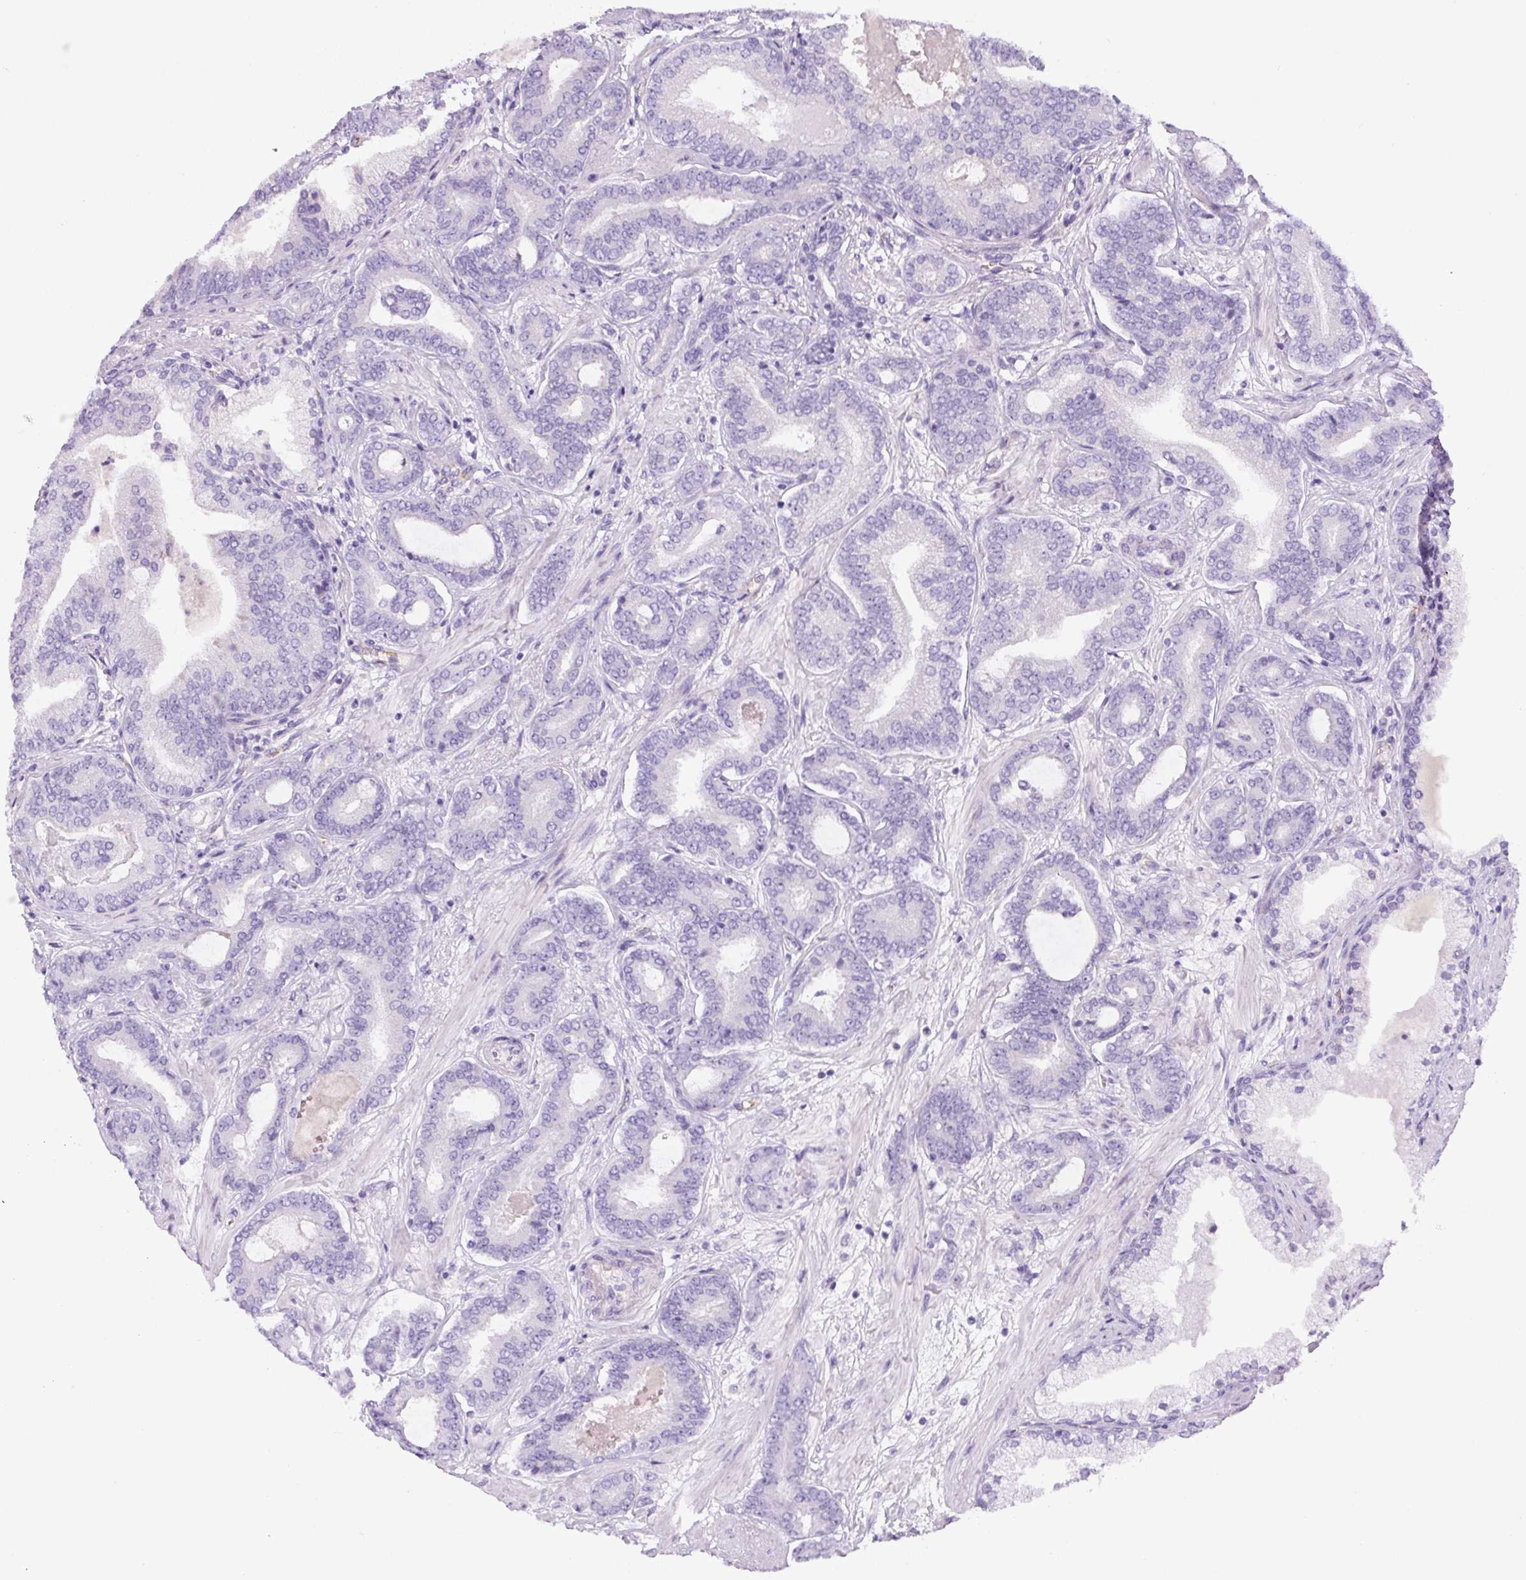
{"staining": {"intensity": "negative", "quantity": "none", "location": "none"}, "tissue": "prostate cancer", "cell_type": "Tumor cells", "image_type": "cancer", "snomed": [{"axis": "morphology", "description": "Adenocarcinoma, Low grade"}, {"axis": "topography", "description": "Prostate and seminal vesicle, NOS"}], "caption": "Micrograph shows no significant protein expression in tumor cells of prostate adenocarcinoma (low-grade). Brightfield microscopy of immunohistochemistry stained with DAB (3,3'-diaminobenzidine) (brown) and hematoxylin (blue), captured at high magnification.", "gene": "RSPO4", "patient": {"sex": "male", "age": 61}}